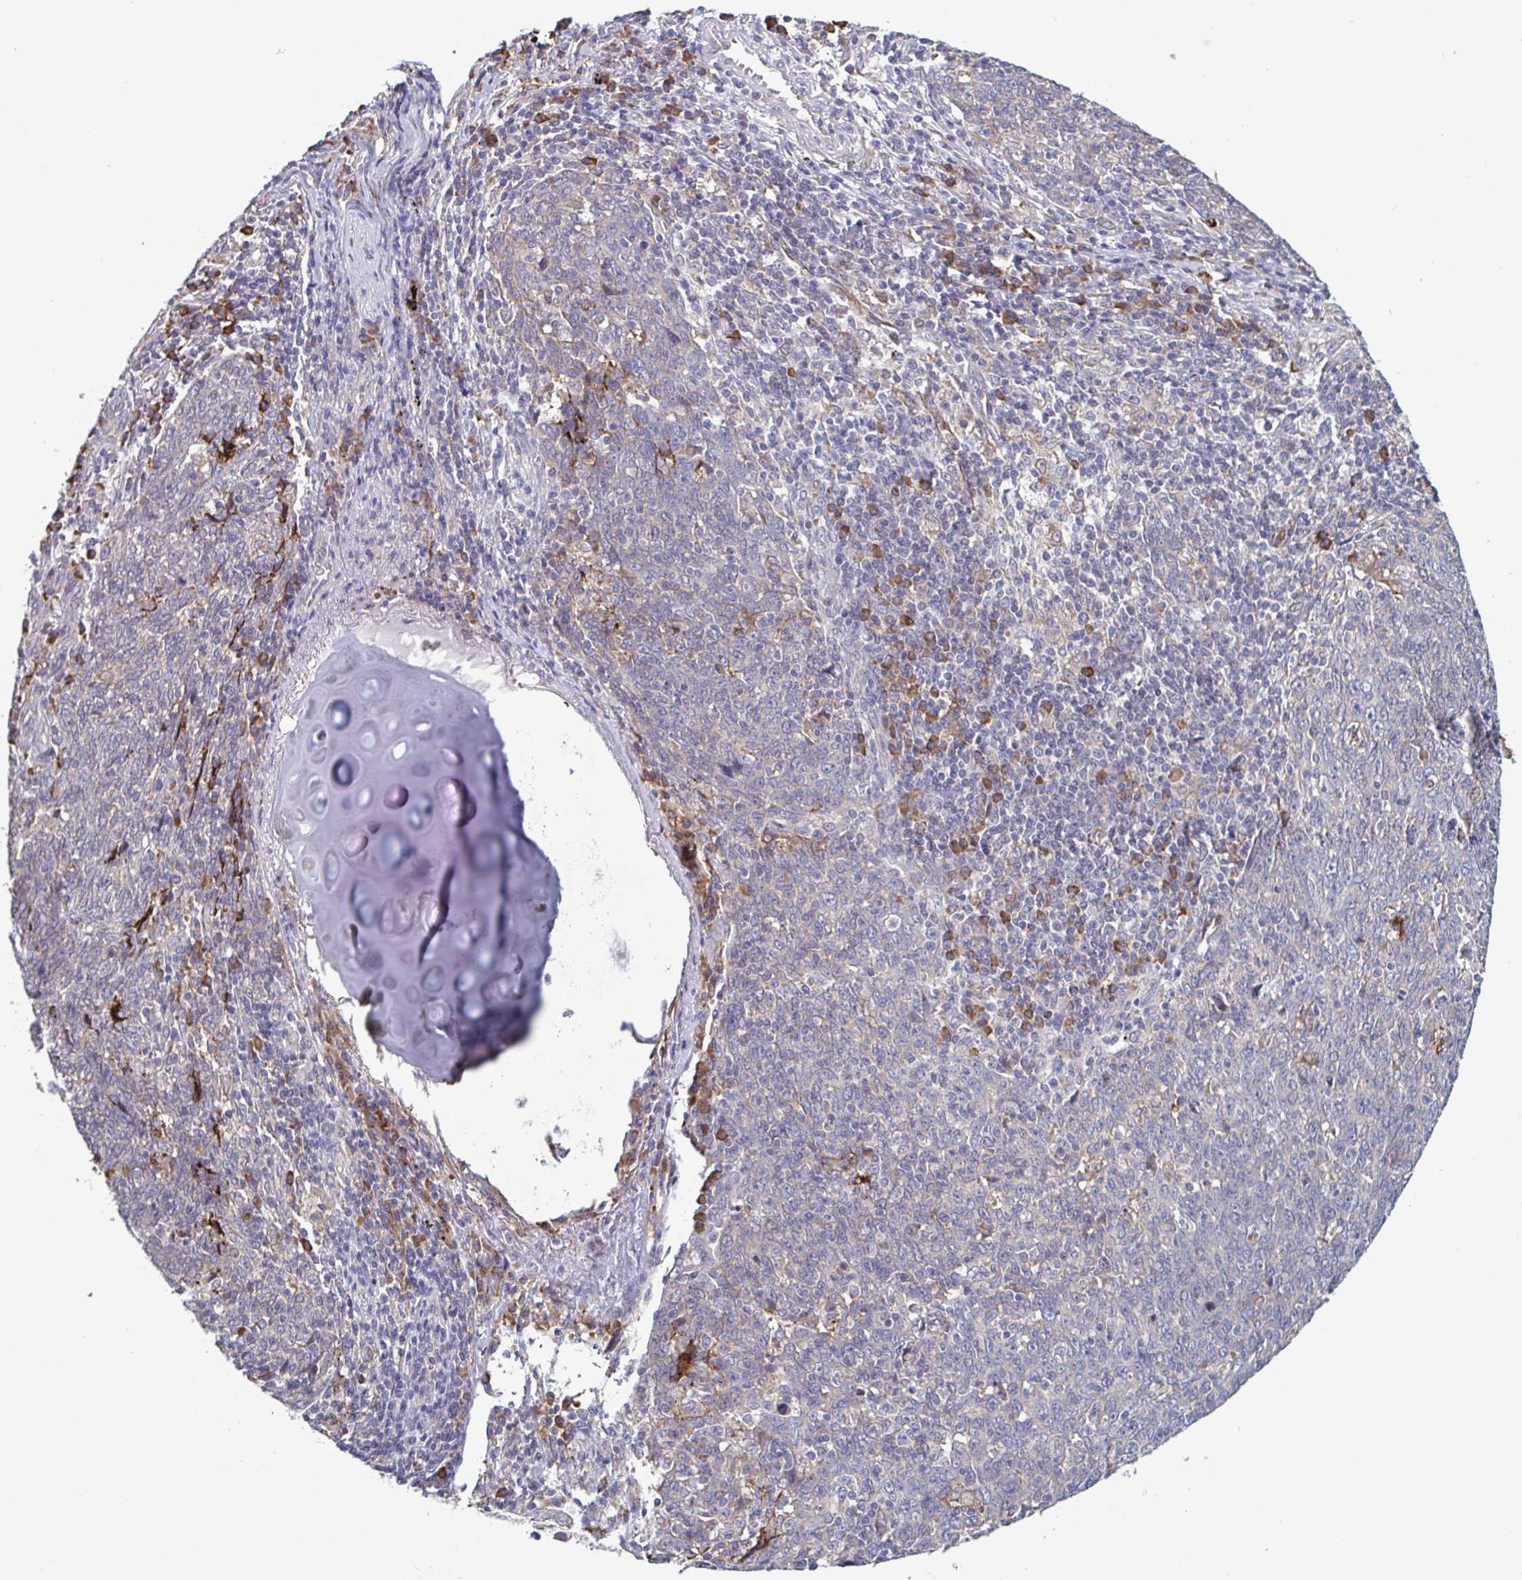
{"staining": {"intensity": "negative", "quantity": "none", "location": "none"}, "tissue": "lung cancer", "cell_type": "Tumor cells", "image_type": "cancer", "snomed": [{"axis": "morphology", "description": "Squamous cell carcinoma, NOS"}, {"axis": "topography", "description": "Lung"}], "caption": "IHC photomicrograph of human squamous cell carcinoma (lung) stained for a protein (brown), which displays no staining in tumor cells.", "gene": "CD1E", "patient": {"sex": "female", "age": 72}}